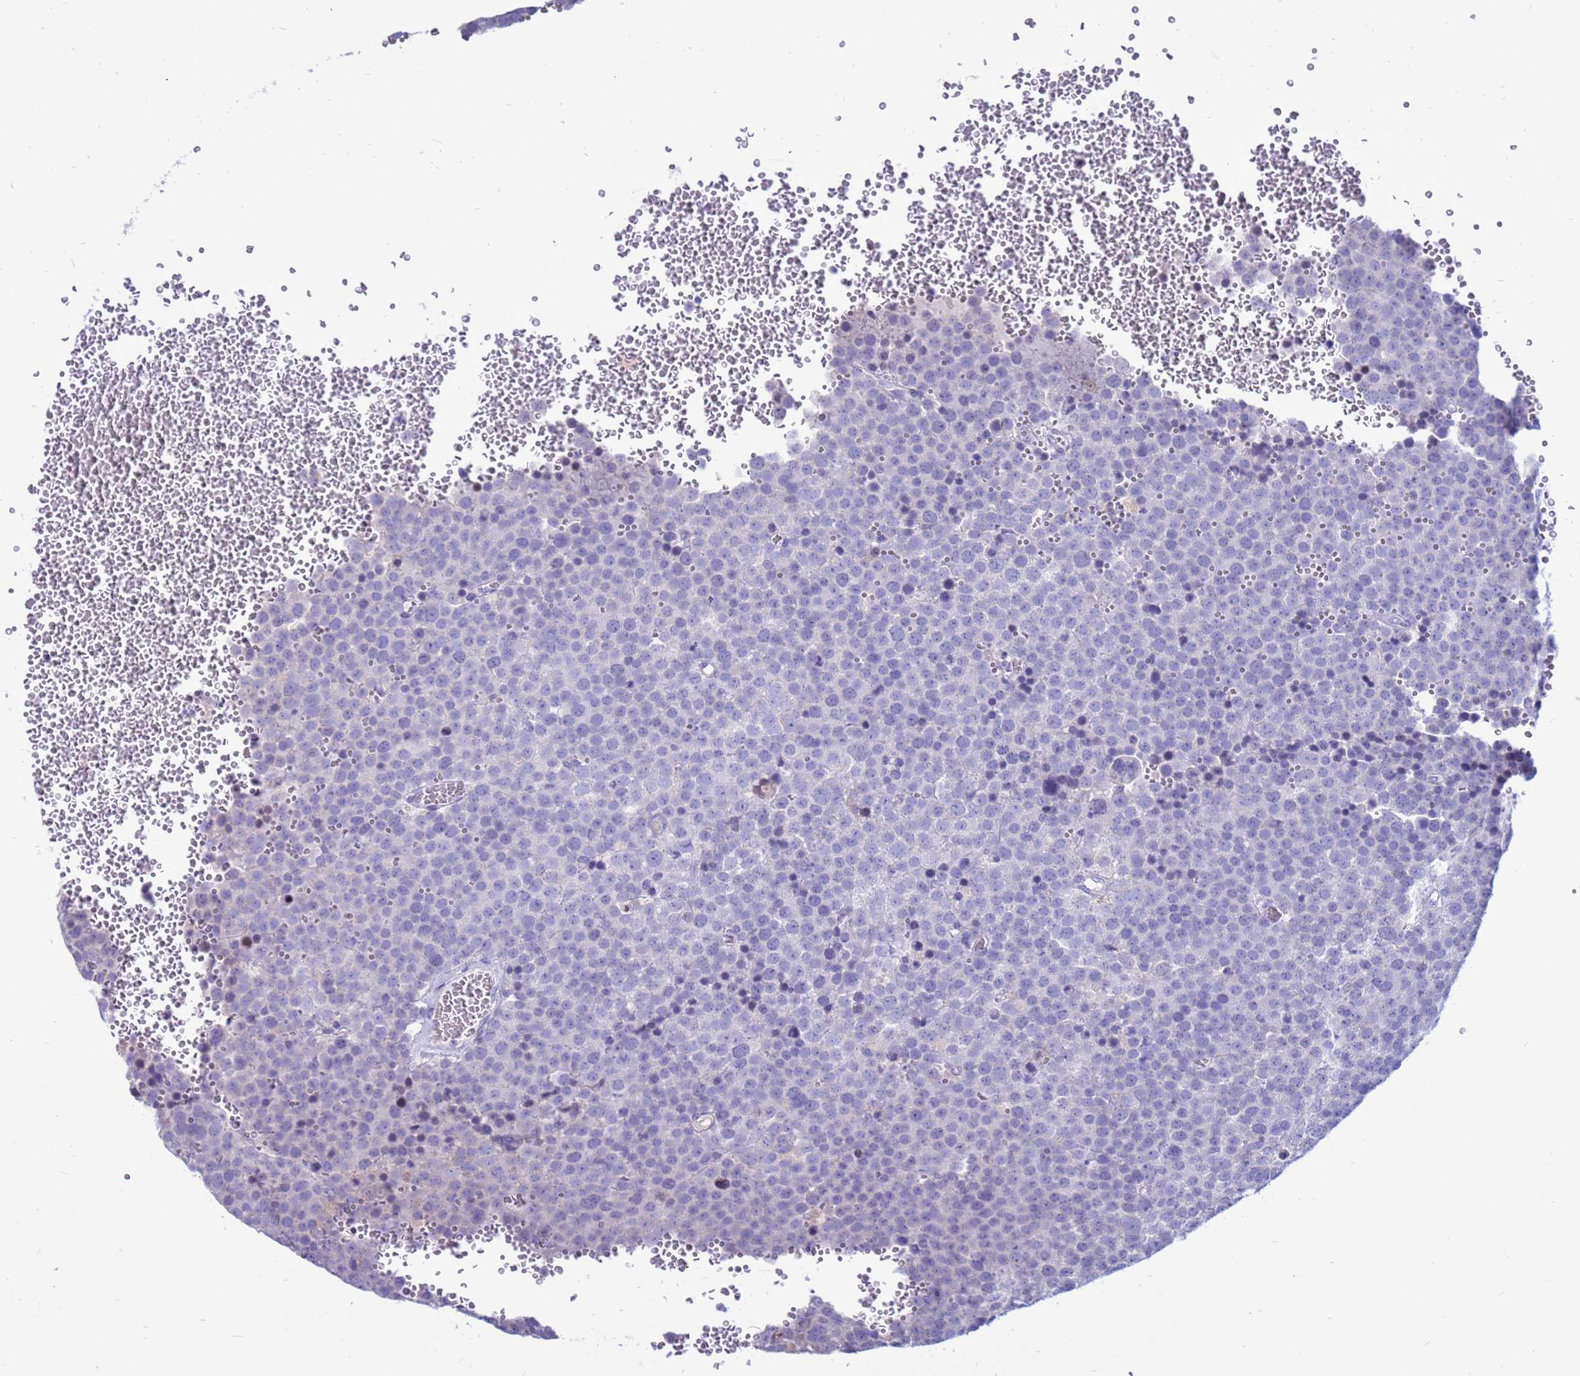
{"staining": {"intensity": "negative", "quantity": "none", "location": "none"}, "tissue": "testis cancer", "cell_type": "Tumor cells", "image_type": "cancer", "snomed": [{"axis": "morphology", "description": "Seminoma, NOS"}, {"axis": "topography", "description": "Testis"}], "caption": "Immunohistochemical staining of testis cancer (seminoma) exhibits no significant staining in tumor cells.", "gene": "PDE10A", "patient": {"sex": "male", "age": 71}}